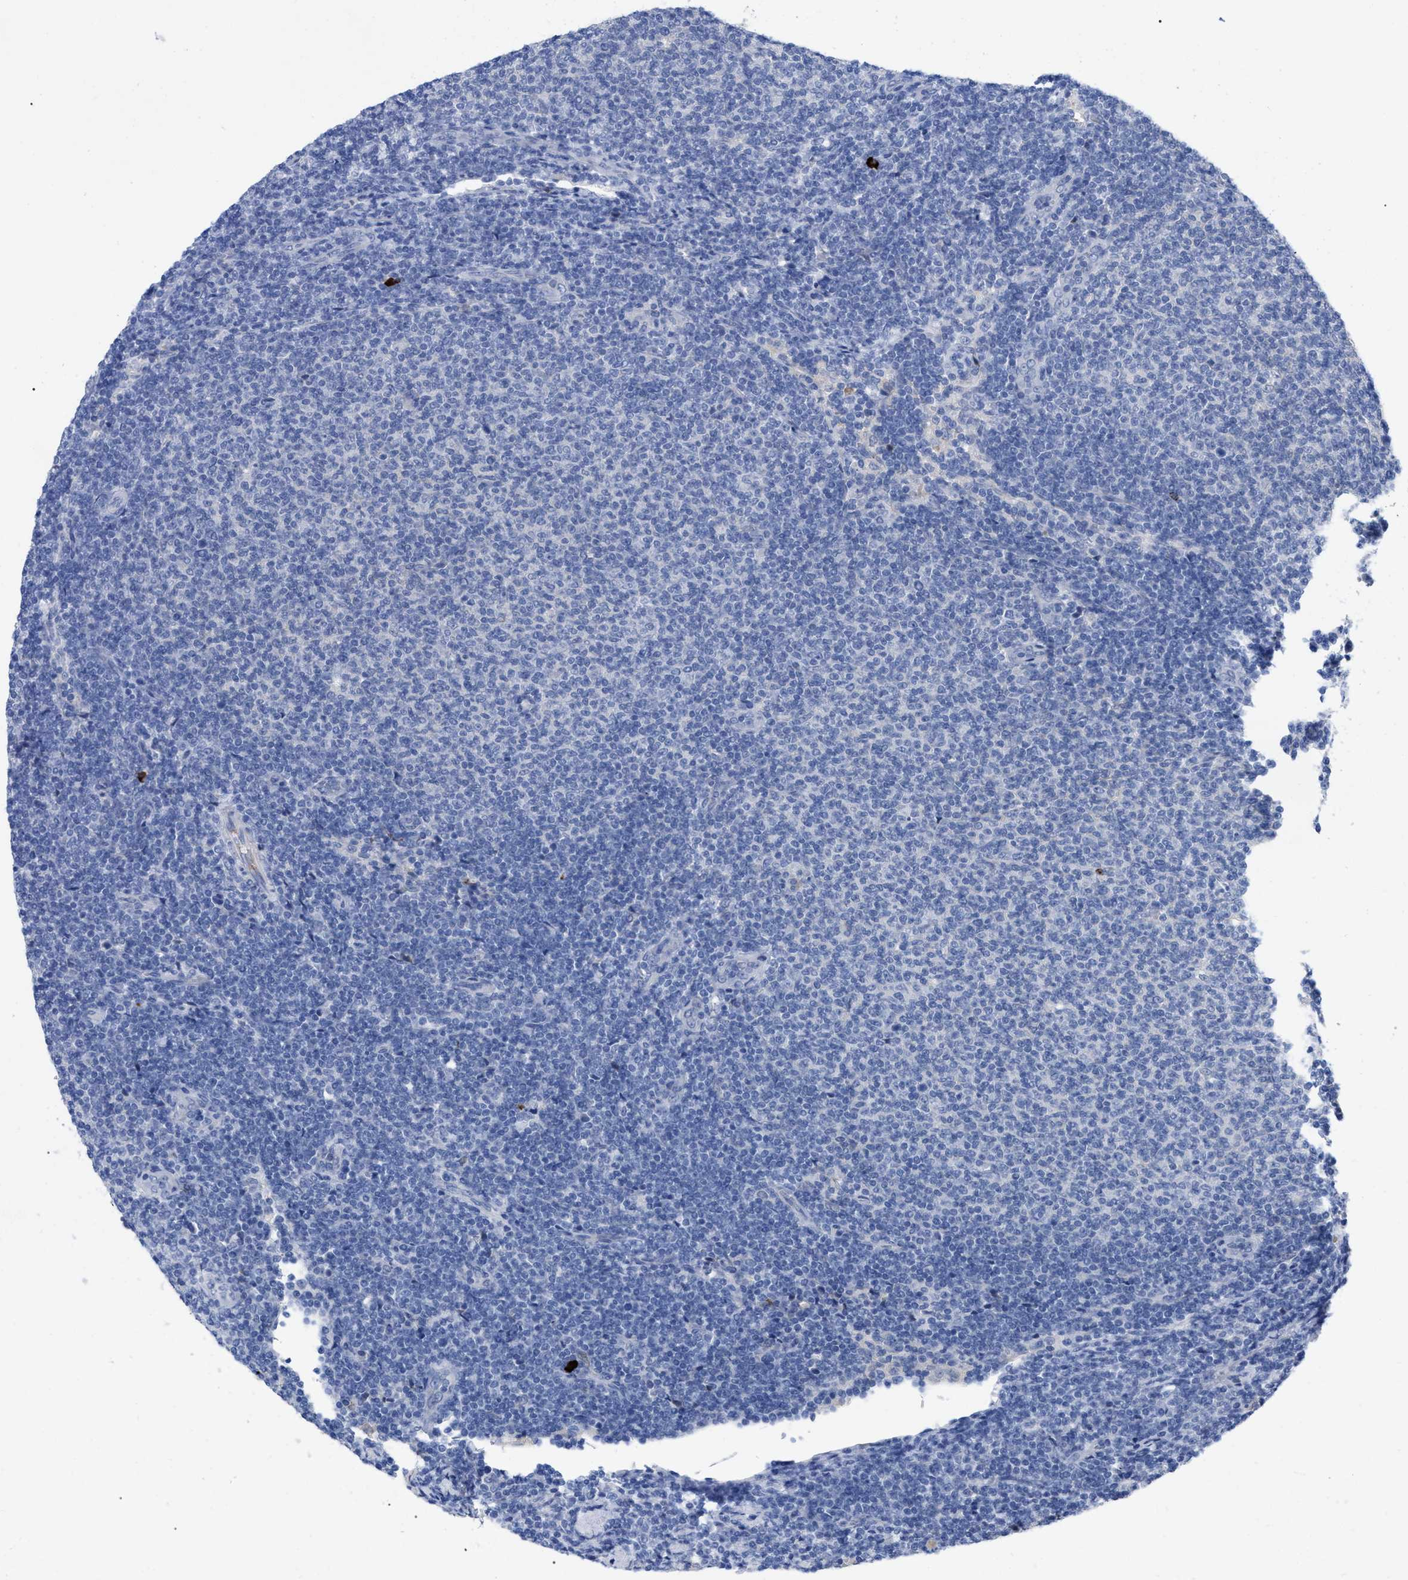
{"staining": {"intensity": "negative", "quantity": "none", "location": "none"}, "tissue": "lymphoma", "cell_type": "Tumor cells", "image_type": "cancer", "snomed": [{"axis": "morphology", "description": "Malignant lymphoma, non-Hodgkin's type, Low grade"}, {"axis": "topography", "description": "Lymph node"}], "caption": "Protein analysis of low-grade malignant lymphoma, non-Hodgkin's type reveals no significant positivity in tumor cells. The staining was performed using DAB (3,3'-diaminobenzidine) to visualize the protein expression in brown, while the nuclei were stained in blue with hematoxylin (Magnification: 20x).", "gene": "IGHV5-51", "patient": {"sex": "male", "age": 66}}